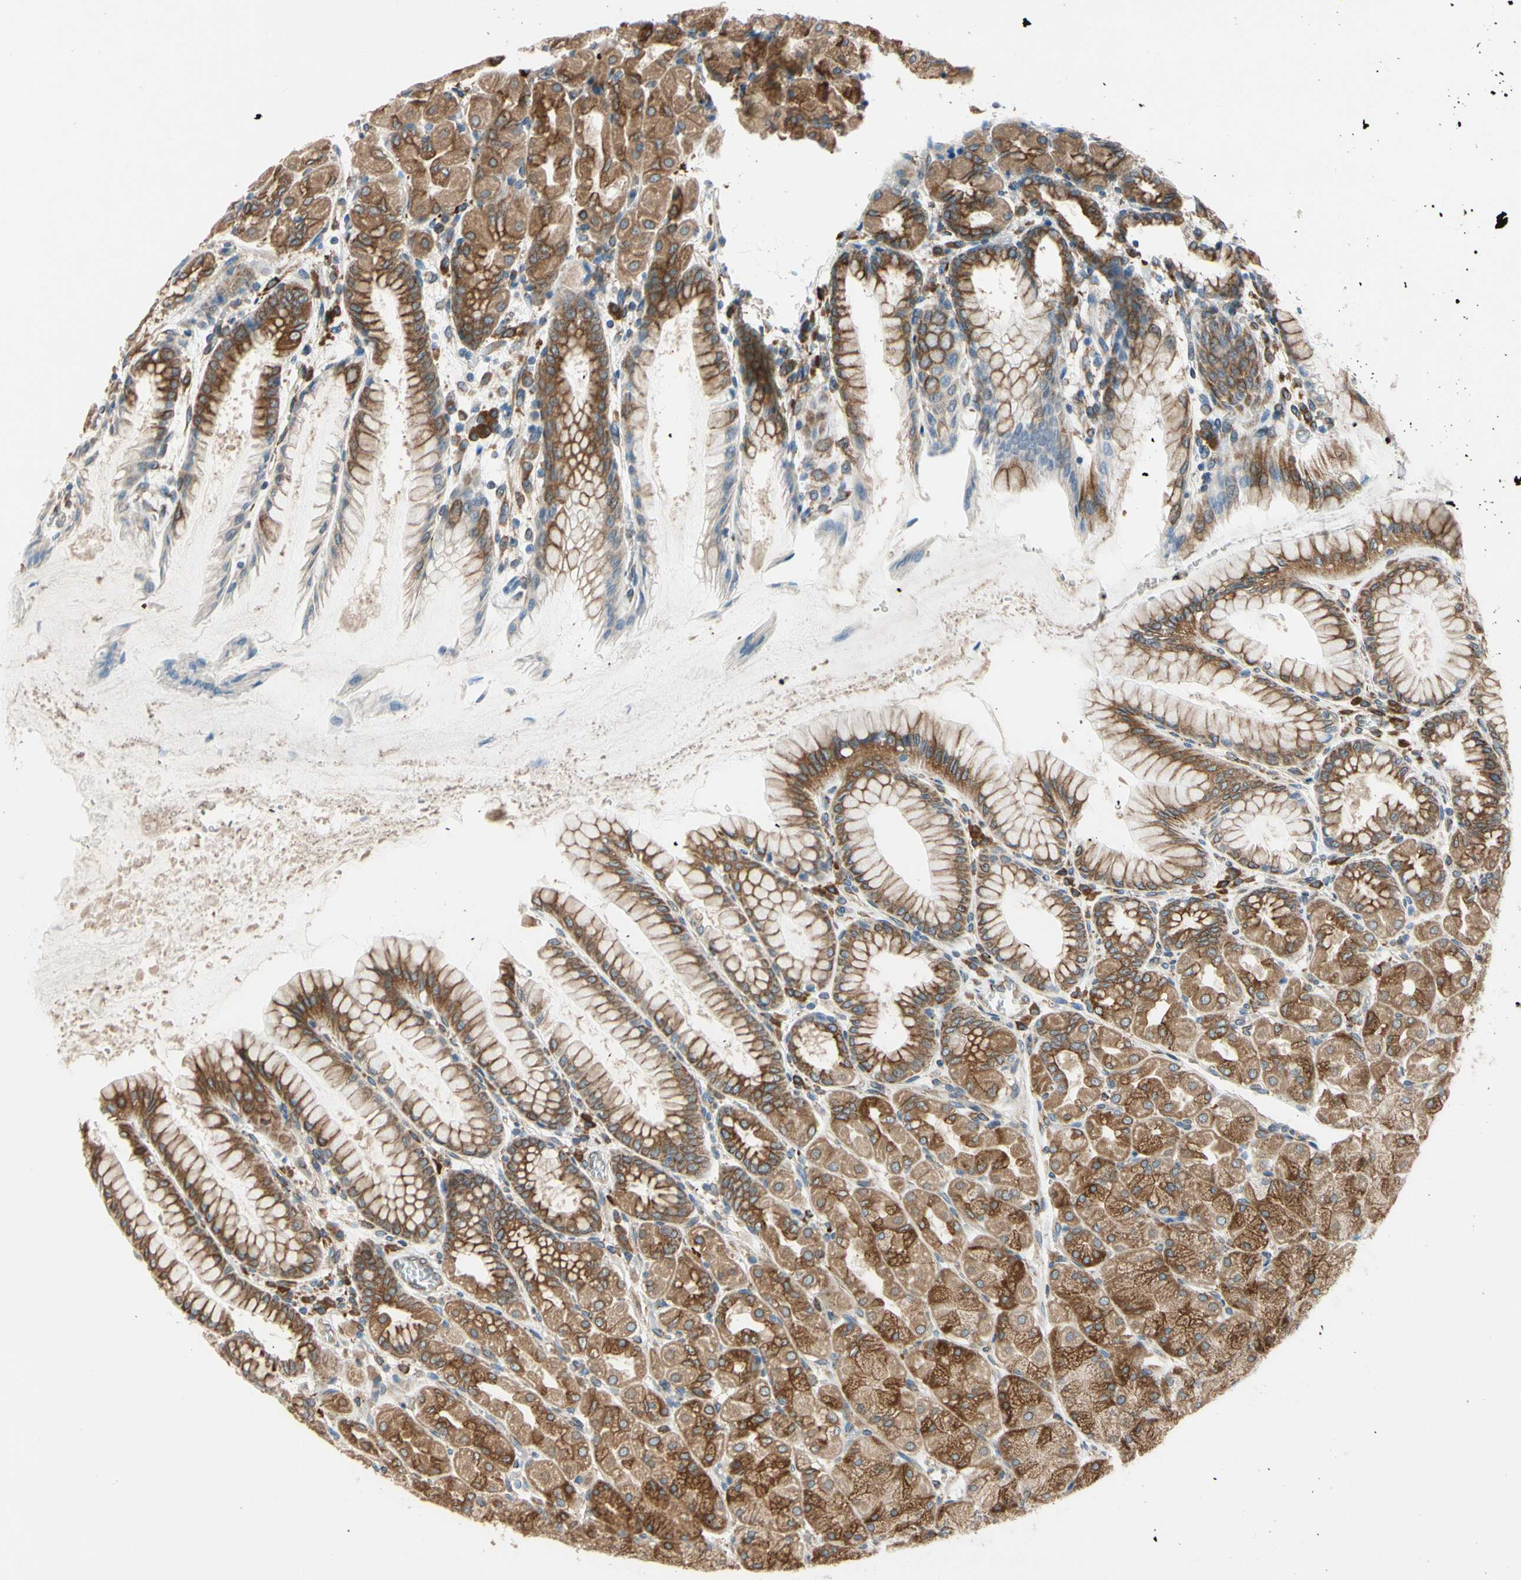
{"staining": {"intensity": "strong", "quantity": ">75%", "location": "cytoplasmic/membranous"}, "tissue": "stomach", "cell_type": "Glandular cells", "image_type": "normal", "snomed": [{"axis": "morphology", "description": "Normal tissue, NOS"}, {"axis": "topography", "description": "Stomach, upper"}], "caption": "A histopathology image showing strong cytoplasmic/membranous positivity in approximately >75% of glandular cells in benign stomach, as visualized by brown immunohistochemical staining.", "gene": "CLCC1", "patient": {"sex": "female", "age": 56}}